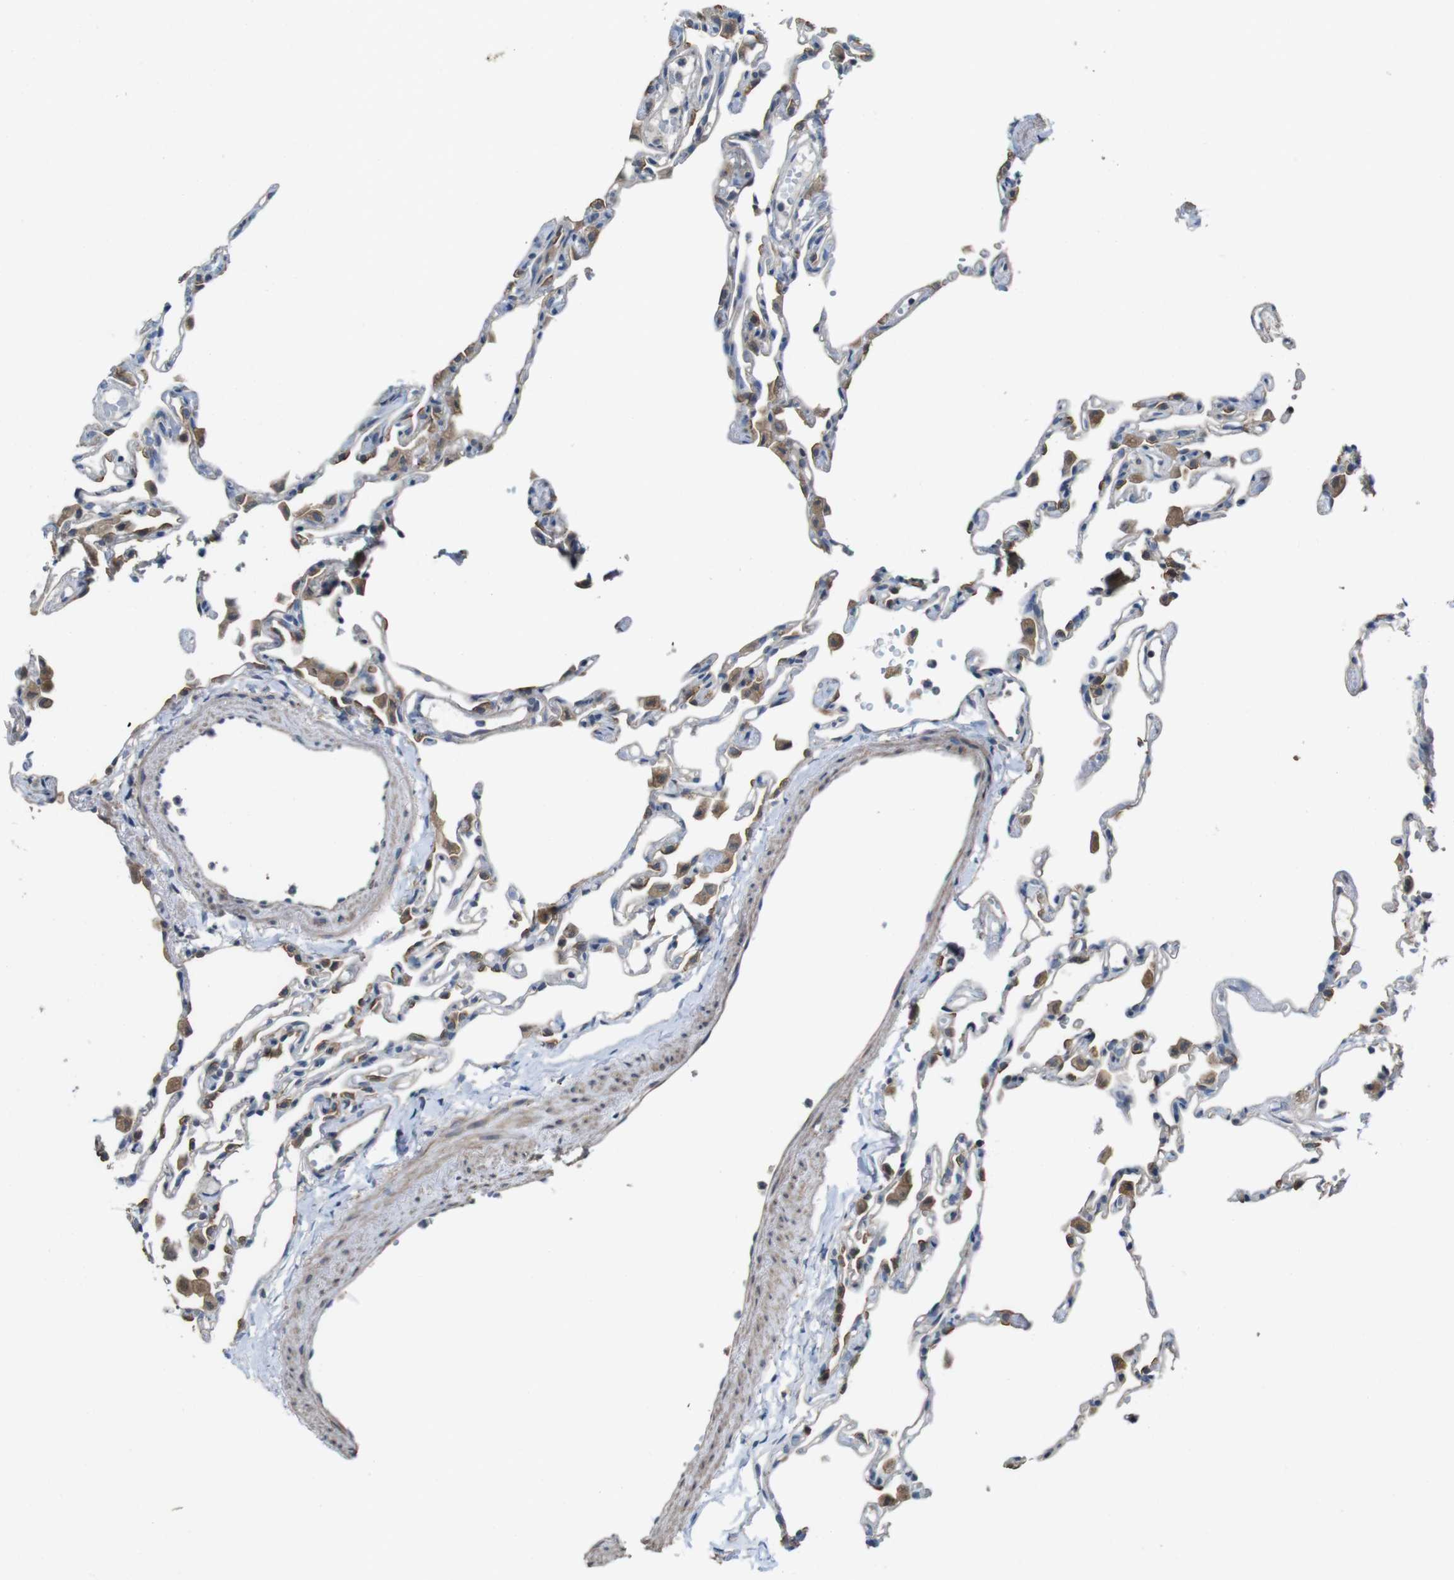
{"staining": {"intensity": "weak", "quantity": "25%-75%", "location": "cytoplasmic/membranous"}, "tissue": "lung", "cell_type": "Alveolar cells", "image_type": "normal", "snomed": [{"axis": "morphology", "description": "Normal tissue, NOS"}, {"axis": "topography", "description": "Lung"}], "caption": "Brown immunohistochemical staining in benign human lung displays weak cytoplasmic/membranous positivity in about 25%-75% of alveolar cells.", "gene": "CDC34", "patient": {"sex": "female", "age": 49}}